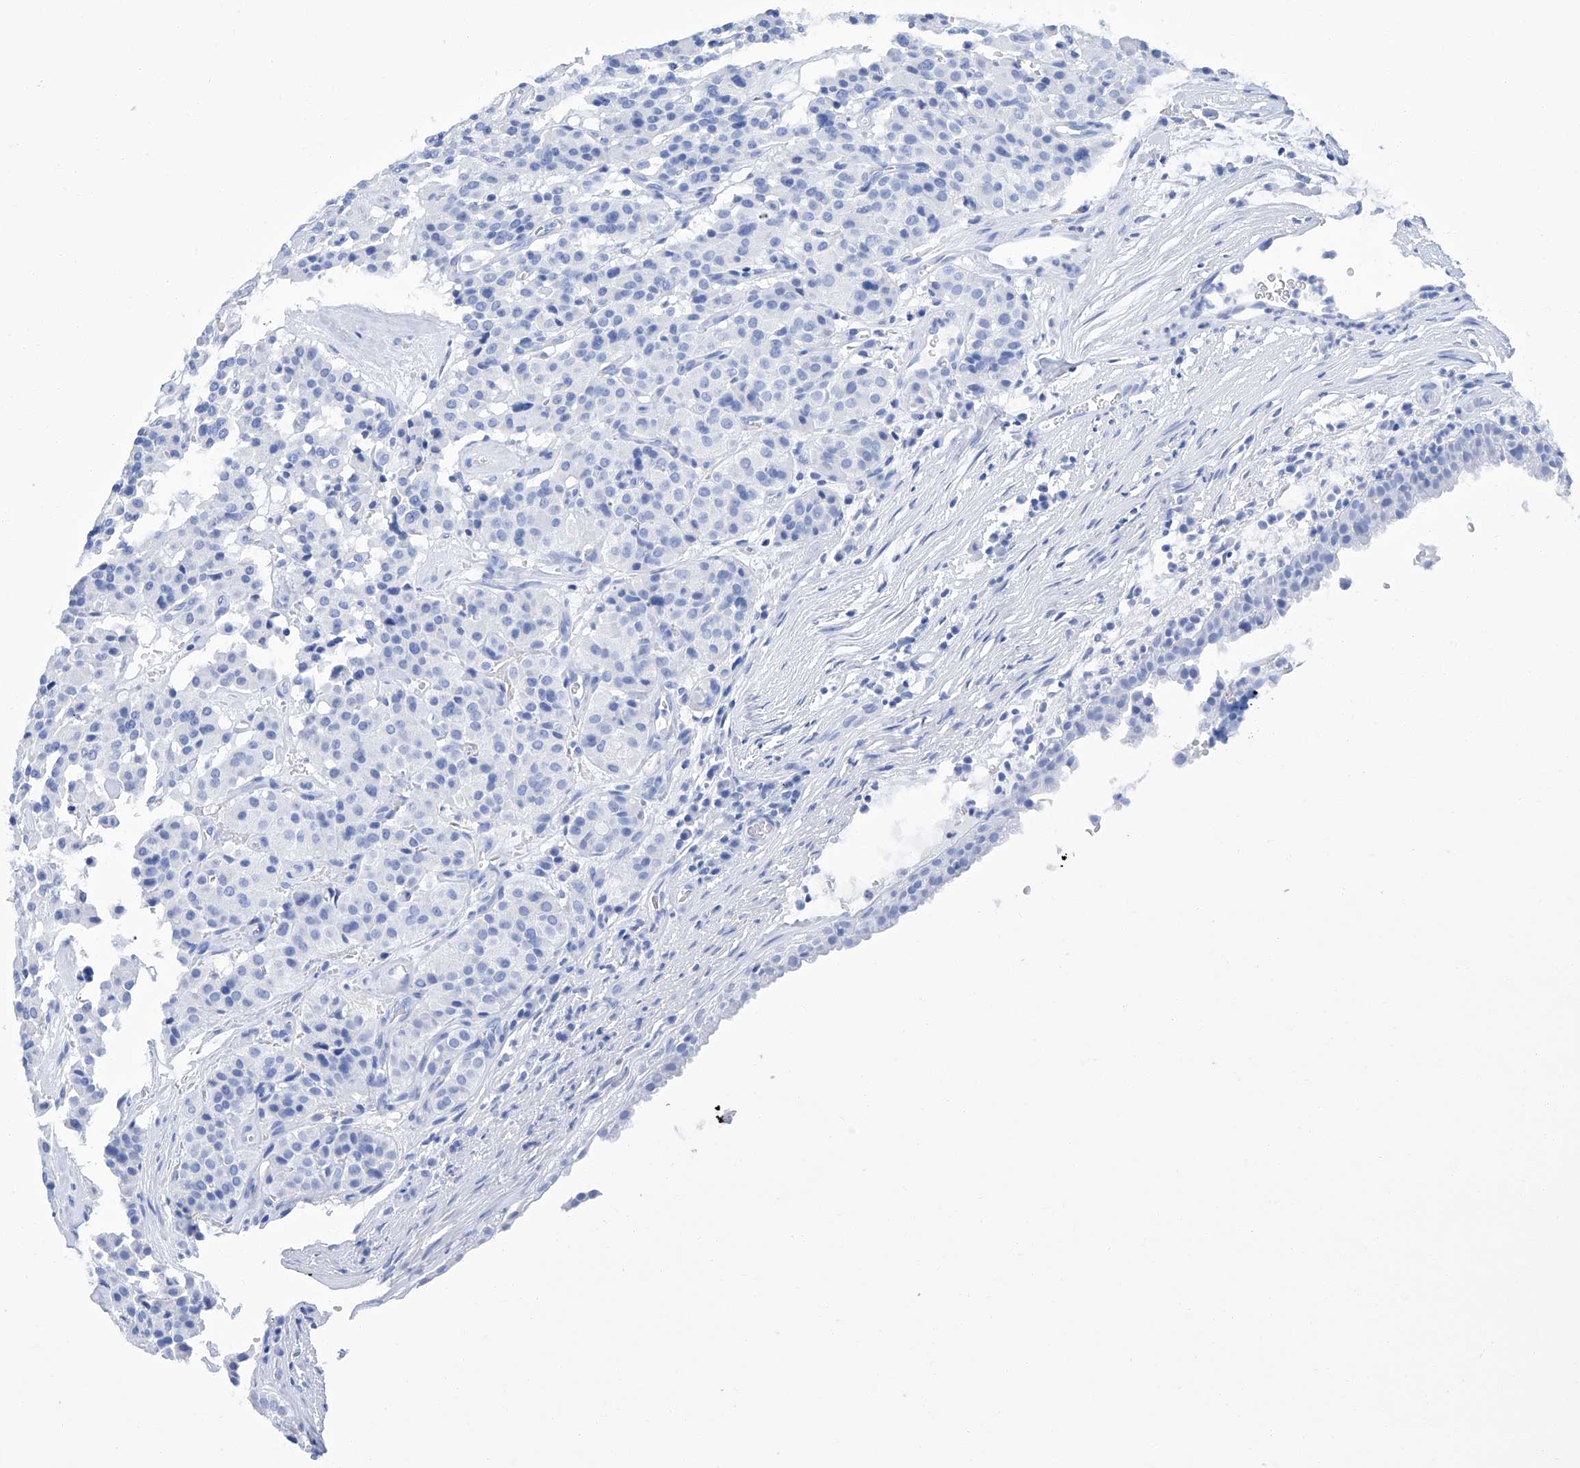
{"staining": {"intensity": "negative", "quantity": "none", "location": "none"}, "tissue": "carcinoid", "cell_type": "Tumor cells", "image_type": "cancer", "snomed": [{"axis": "morphology", "description": "Carcinoid, malignant, NOS"}, {"axis": "topography", "description": "Lung"}], "caption": "High magnification brightfield microscopy of malignant carcinoid stained with DAB (brown) and counterstained with hematoxylin (blue): tumor cells show no significant expression.", "gene": "GPT", "patient": {"sex": "male", "age": 30}}